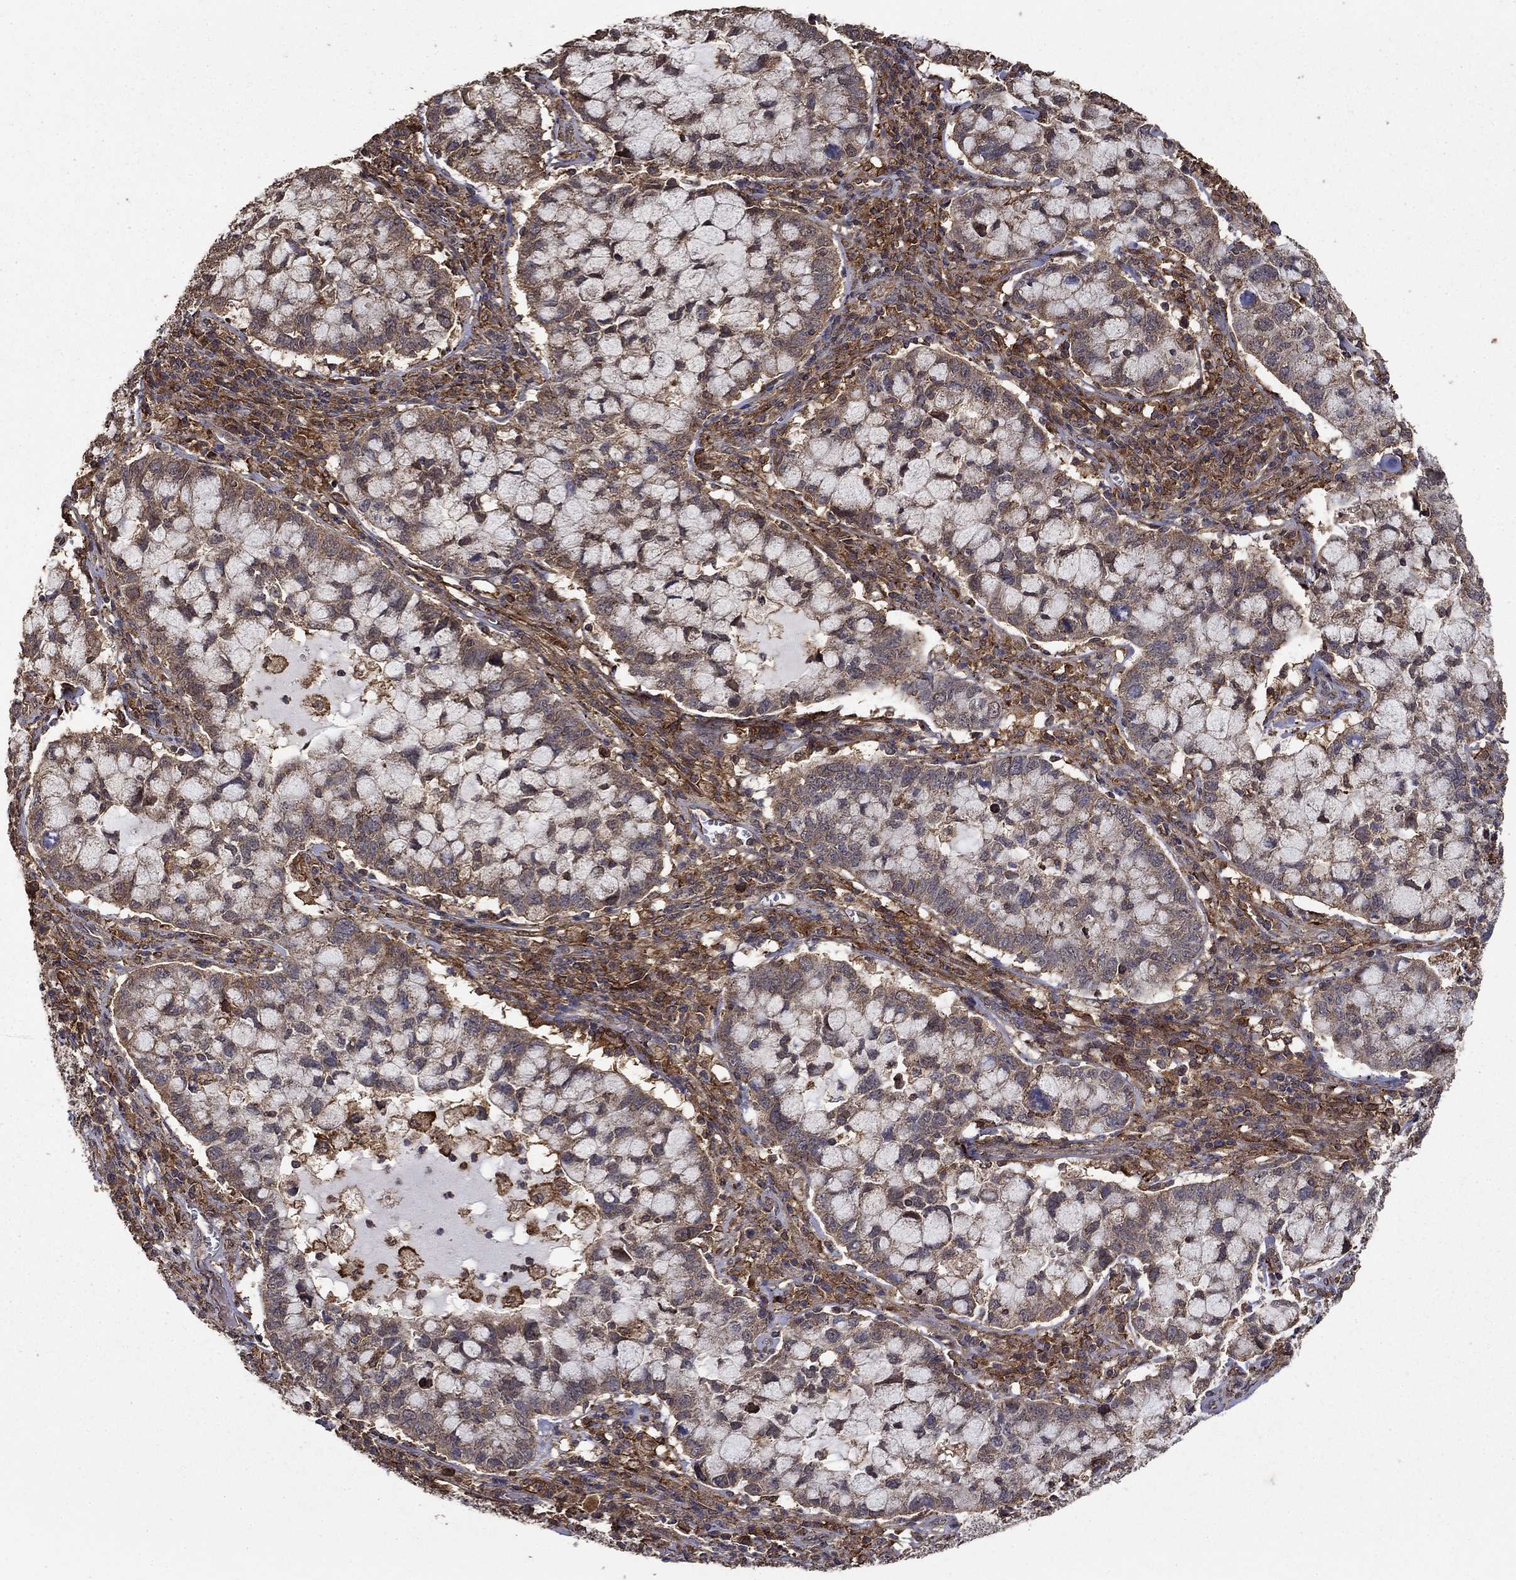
{"staining": {"intensity": "negative", "quantity": "none", "location": "none"}, "tissue": "cervical cancer", "cell_type": "Tumor cells", "image_type": "cancer", "snomed": [{"axis": "morphology", "description": "Adenocarcinoma, NOS"}, {"axis": "topography", "description": "Cervix"}], "caption": "This is an IHC histopathology image of human cervical adenocarcinoma. There is no staining in tumor cells.", "gene": "IFRD1", "patient": {"sex": "female", "age": 40}}